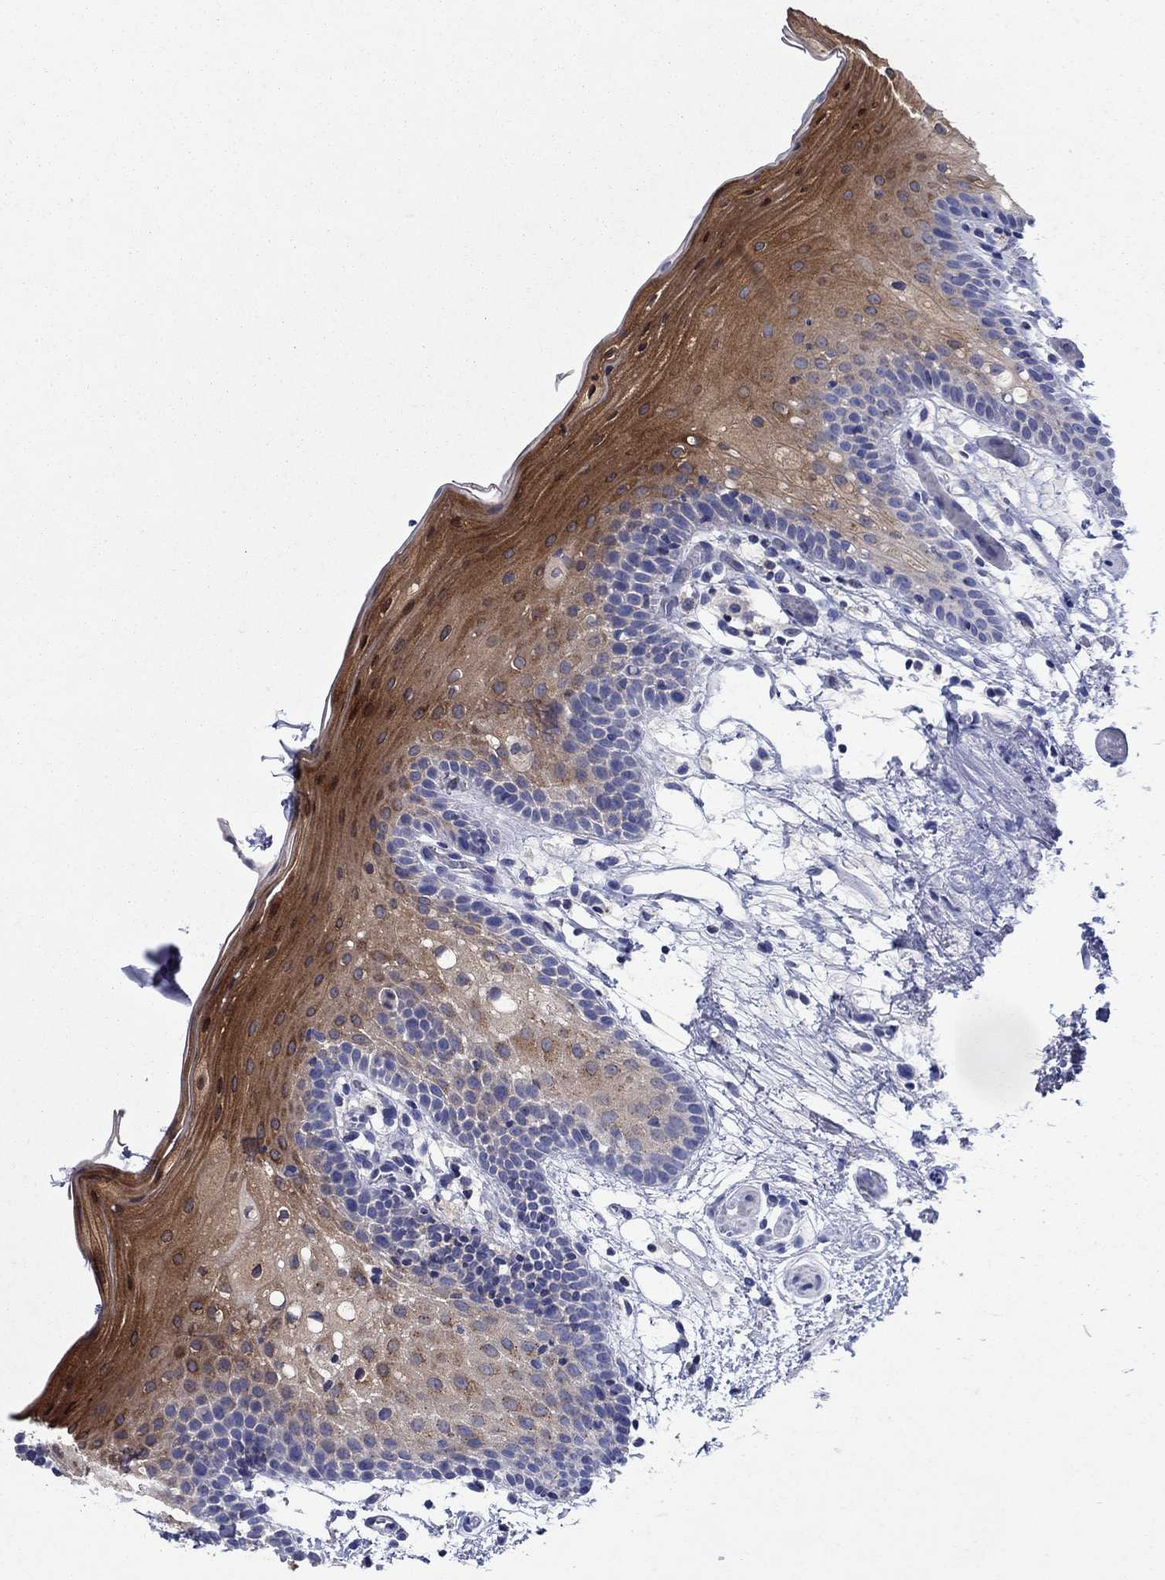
{"staining": {"intensity": "strong", "quantity": "25%-75%", "location": "cytoplasmic/membranous"}, "tissue": "oral mucosa", "cell_type": "Squamous epithelial cells", "image_type": "normal", "snomed": [{"axis": "morphology", "description": "Normal tissue, NOS"}, {"axis": "topography", "description": "Oral tissue"}, {"axis": "topography", "description": "Tounge, NOS"}], "caption": "An image of oral mucosa stained for a protein displays strong cytoplasmic/membranous brown staining in squamous epithelial cells. The protein is shown in brown color, while the nuclei are stained blue.", "gene": "SULT2B1", "patient": {"sex": "female", "age": 83}}